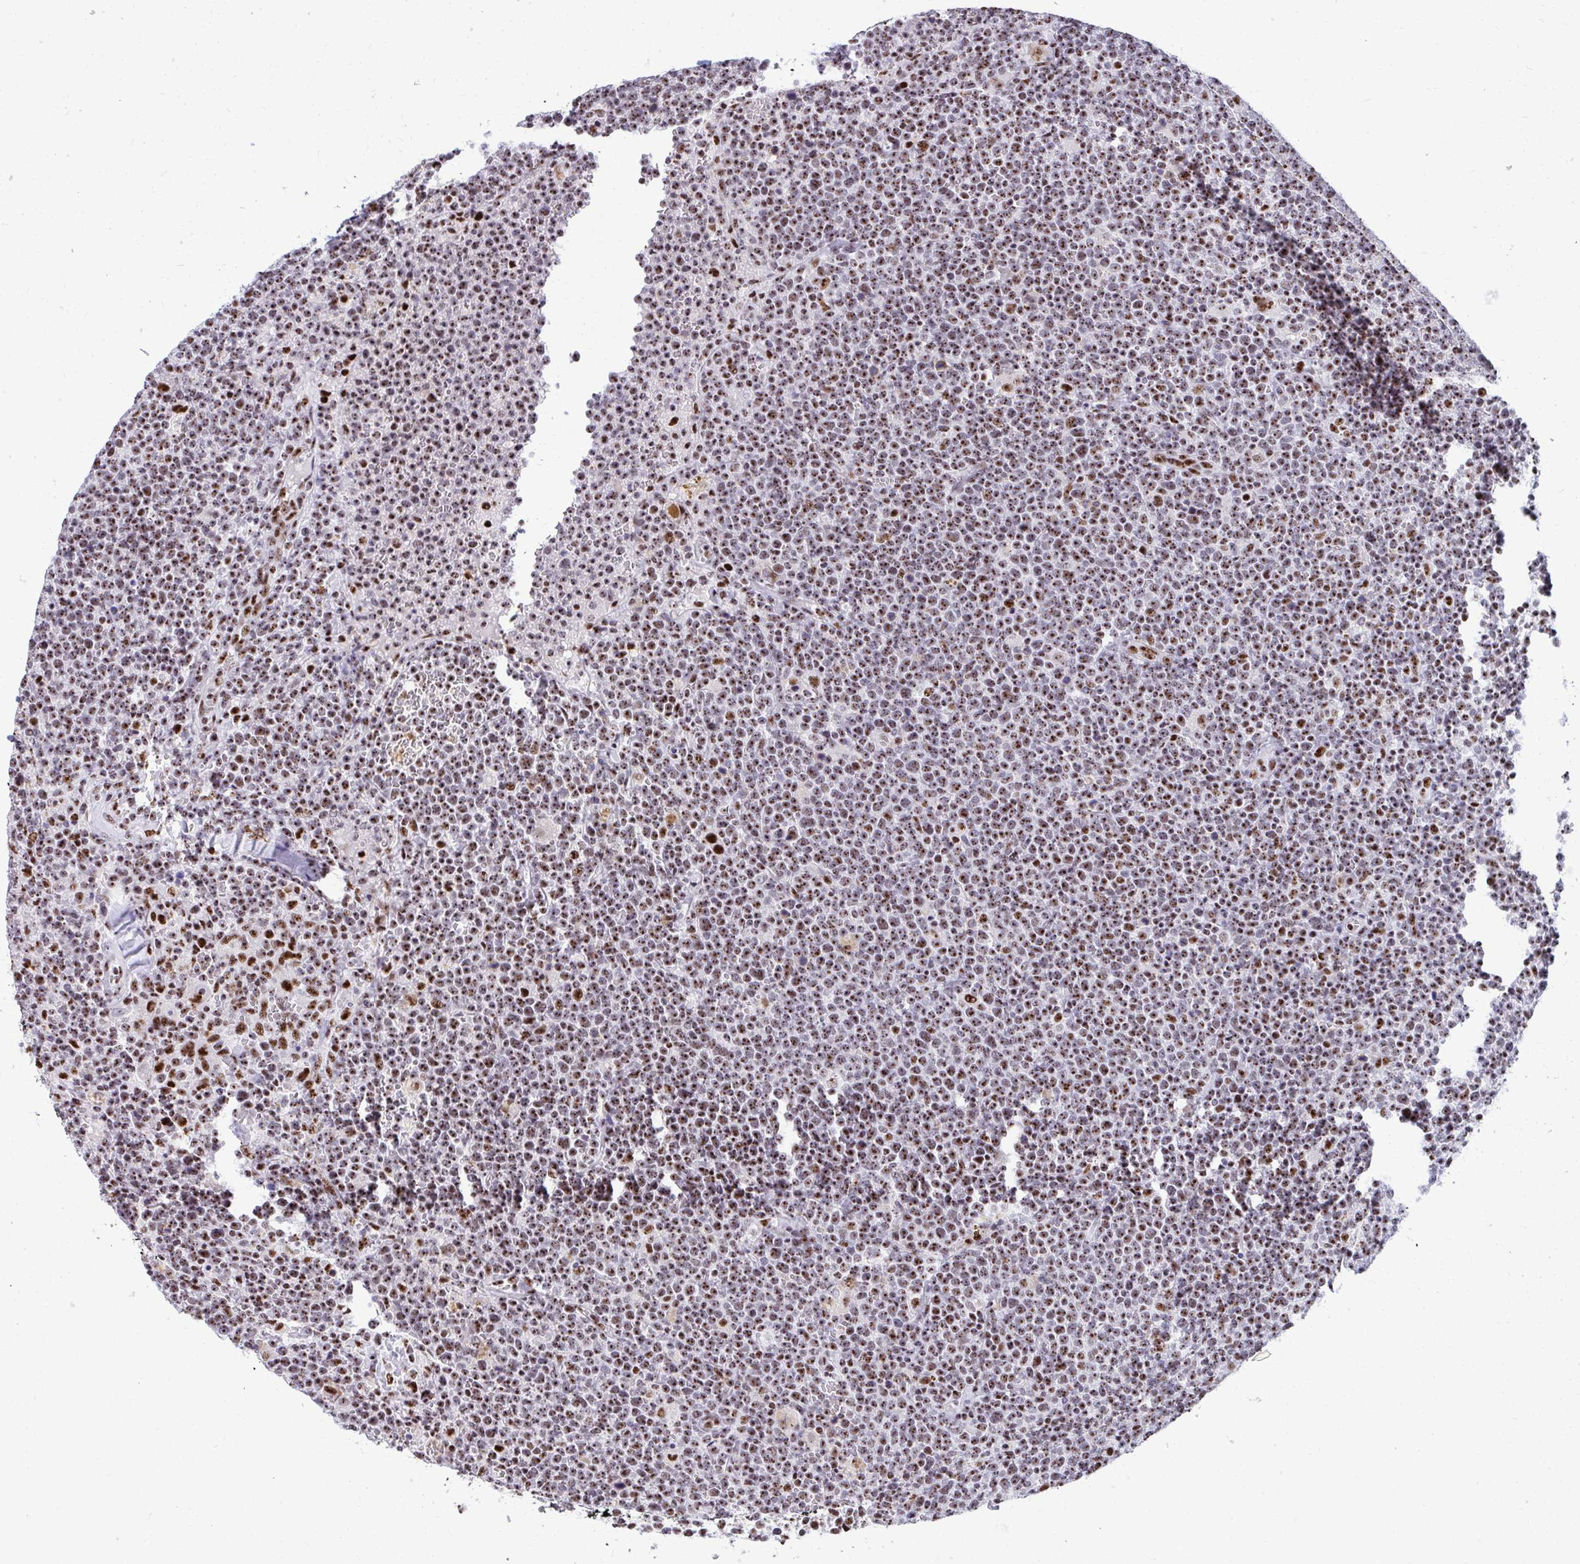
{"staining": {"intensity": "moderate", "quantity": ">75%", "location": "nuclear"}, "tissue": "lymphoma", "cell_type": "Tumor cells", "image_type": "cancer", "snomed": [{"axis": "morphology", "description": "Malignant lymphoma, non-Hodgkin's type, High grade"}, {"axis": "topography", "description": "Lymph node"}], "caption": "IHC of human lymphoma exhibits medium levels of moderate nuclear staining in approximately >75% of tumor cells.", "gene": "PELP1", "patient": {"sex": "male", "age": 61}}